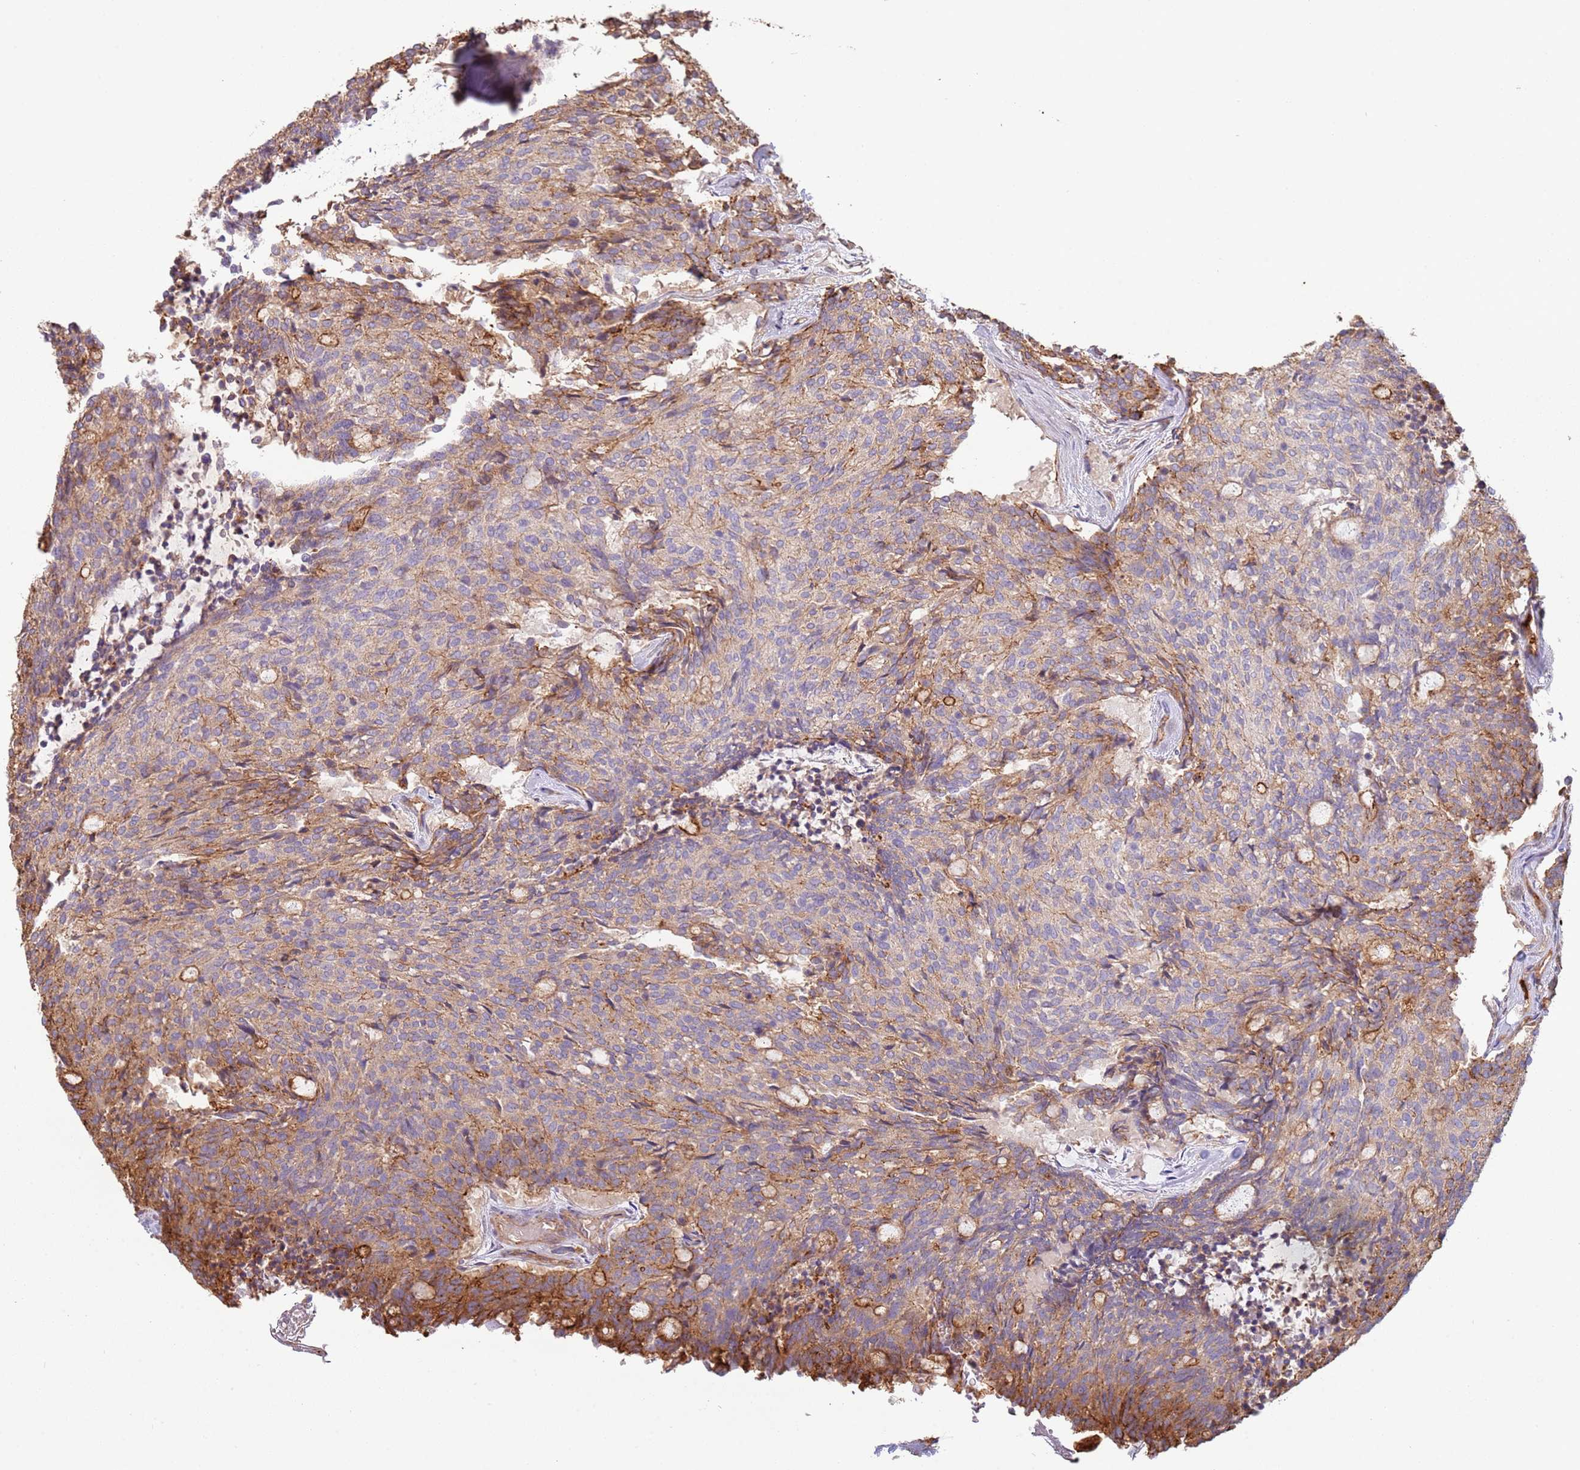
{"staining": {"intensity": "moderate", "quantity": "25%-75%", "location": "cytoplasmic/membranous"}, "tissue": "carcinoid", "cell_type": "Tumor cells", "image_type": "cancer", "snomed": [{"axis": "morphology", "description": "Carcinoid, malignant, NOS"}, {"axis": "topography", "description": "Pancreas"}], "caption": "High-magnification brightfield microscopy of carcinoid stained with DAB (3,3'-diaminobenzidine) (brown) and counterstained with hematoxylin (blue). tumor cells exhibit moderate cytoplasmic/membranous staining is seen in approximately25%-75% of cells.", "gene": "NDUFAF4", "patient": {"sex": "female", "age": 54}}